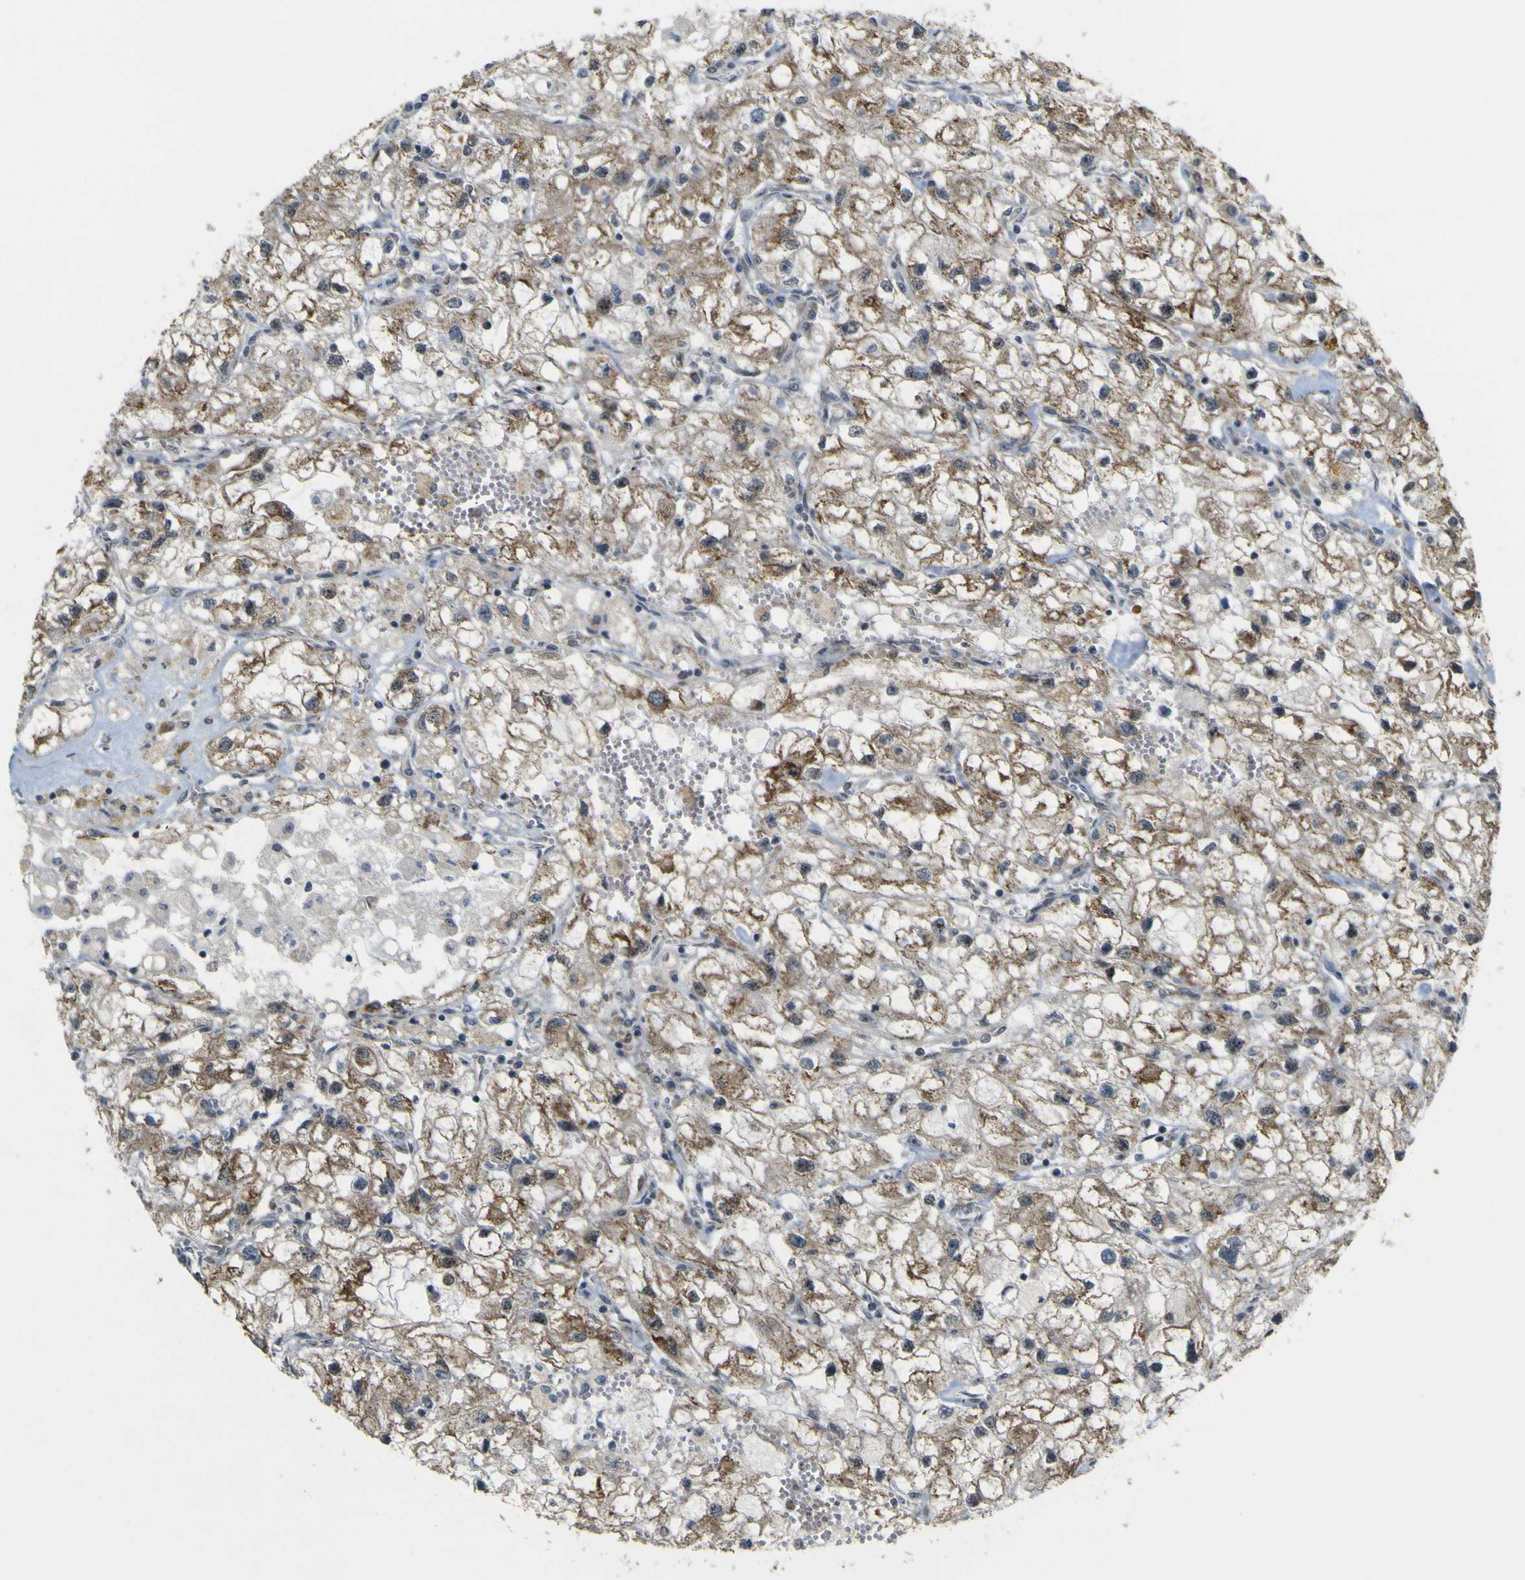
{"staining": {"intensity": "moderate", "quantity": ">75%", "location": "cytoplasmic/membranous,nuclear"}, "tissue": "renal cancer", "cell_type": "Tumor cells", "image_type": "cancer", "snomed": [{"axis": "morphology", "description": "Adenocarcinoma, NOS"}, {"axis": "topography", "description": "Kidney"}], "caption": "Protein positivity by immunohistochemistry reveals moderate cytoplasmic/membranous and nuclear staining in approximately >75% of tumor cells in adenocarcinoma (renal).", "gene": "ACBD5", "patient": {"sex": "female", "age": 70}}